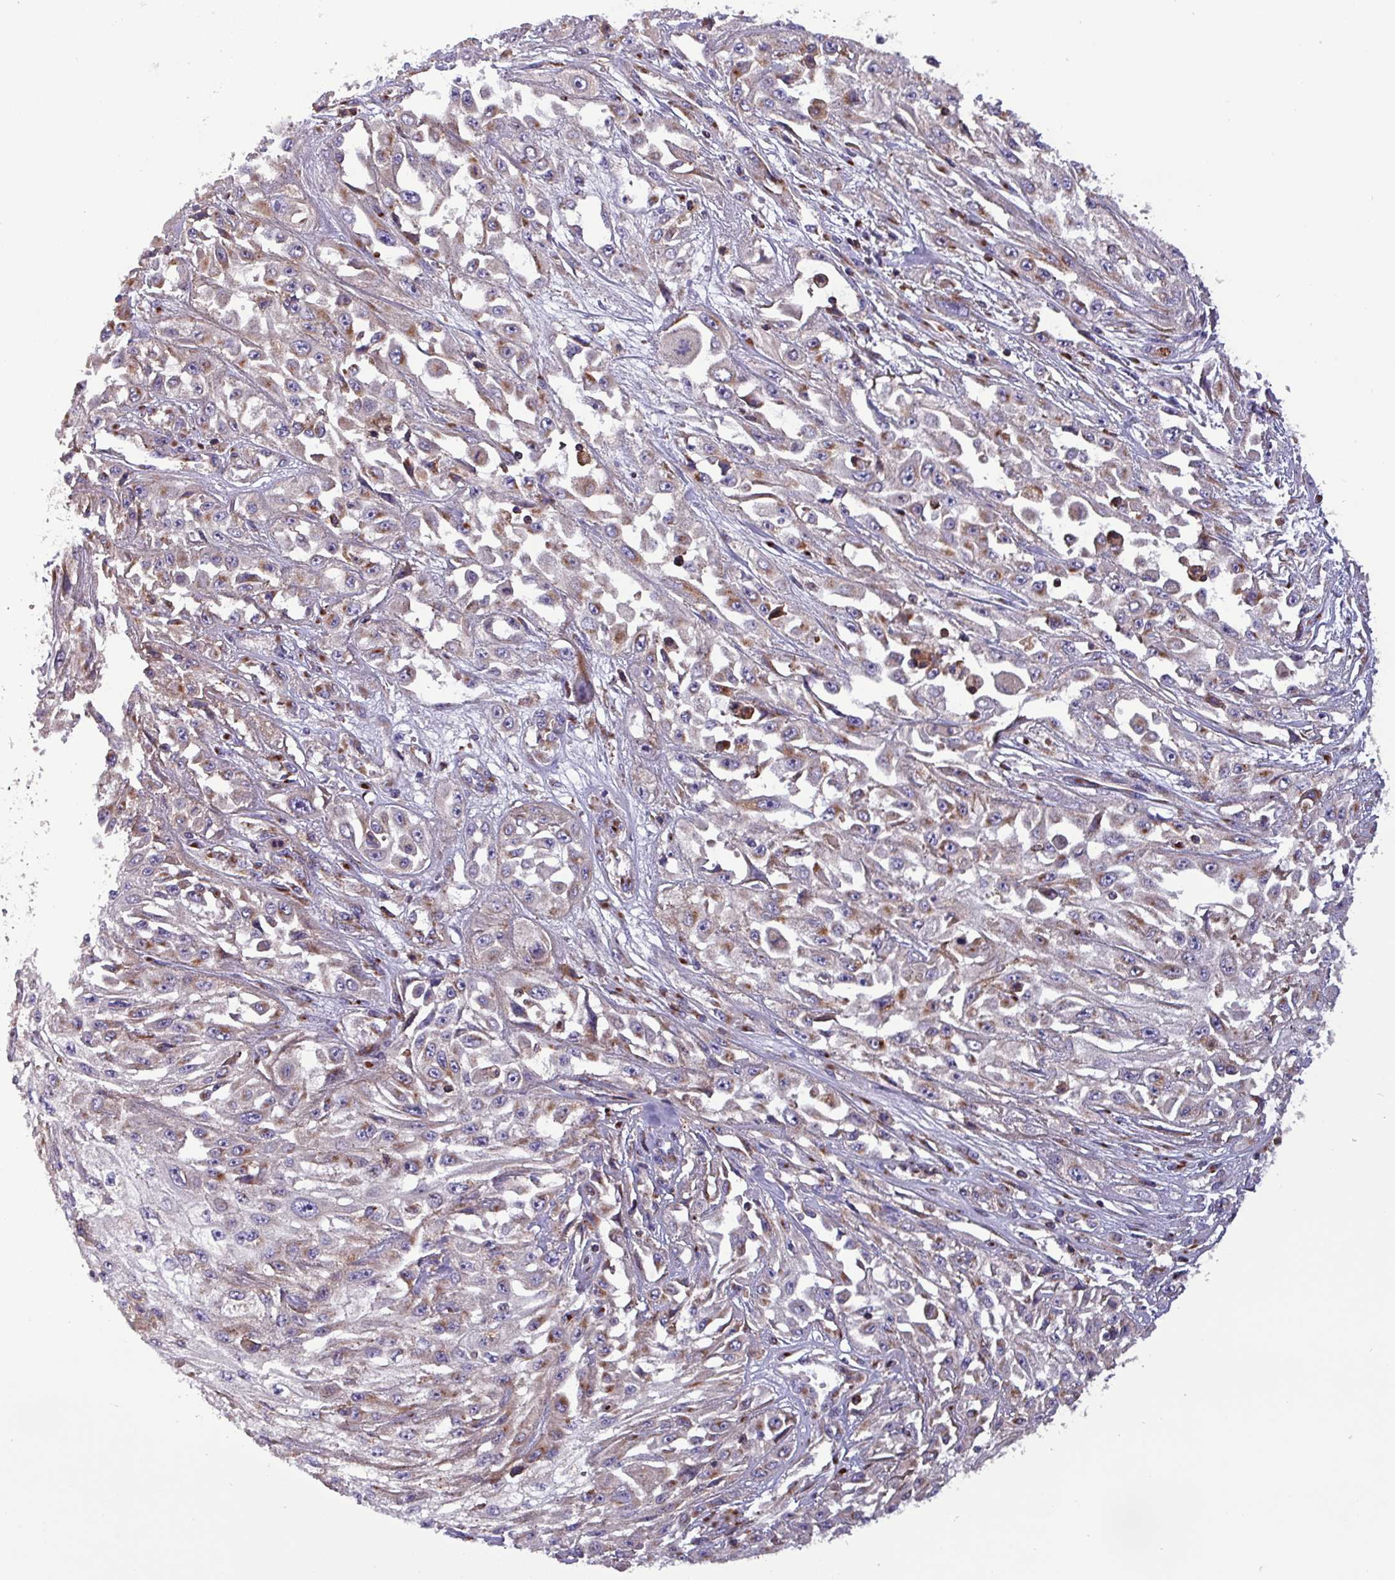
{"staining": {"intensity": "negative", "quantity": "none", "location": "none"}, "tissue": "skin cancer", "cell_type": "Tumor cells", "image_type": "cancer", "snomed": [{"axis": "morphology", "description": "Squamous cell carcinoma, NOS"}, {"axis": "morphology", "description": "Squamous cell carcinoma, metastatic, NOS"}, {"axis": "topography", "description": "Skin"}, {"axis": "topography", "description": "Lymph node"}], "caption": "This is an immunohistochemistry micrograph of human skin cancer (metastatic squamous cell carcinoma). There is no positivity in tumor cells.", "gene": "VAMP4", "patient": {"sex": "male", "age": 75}}